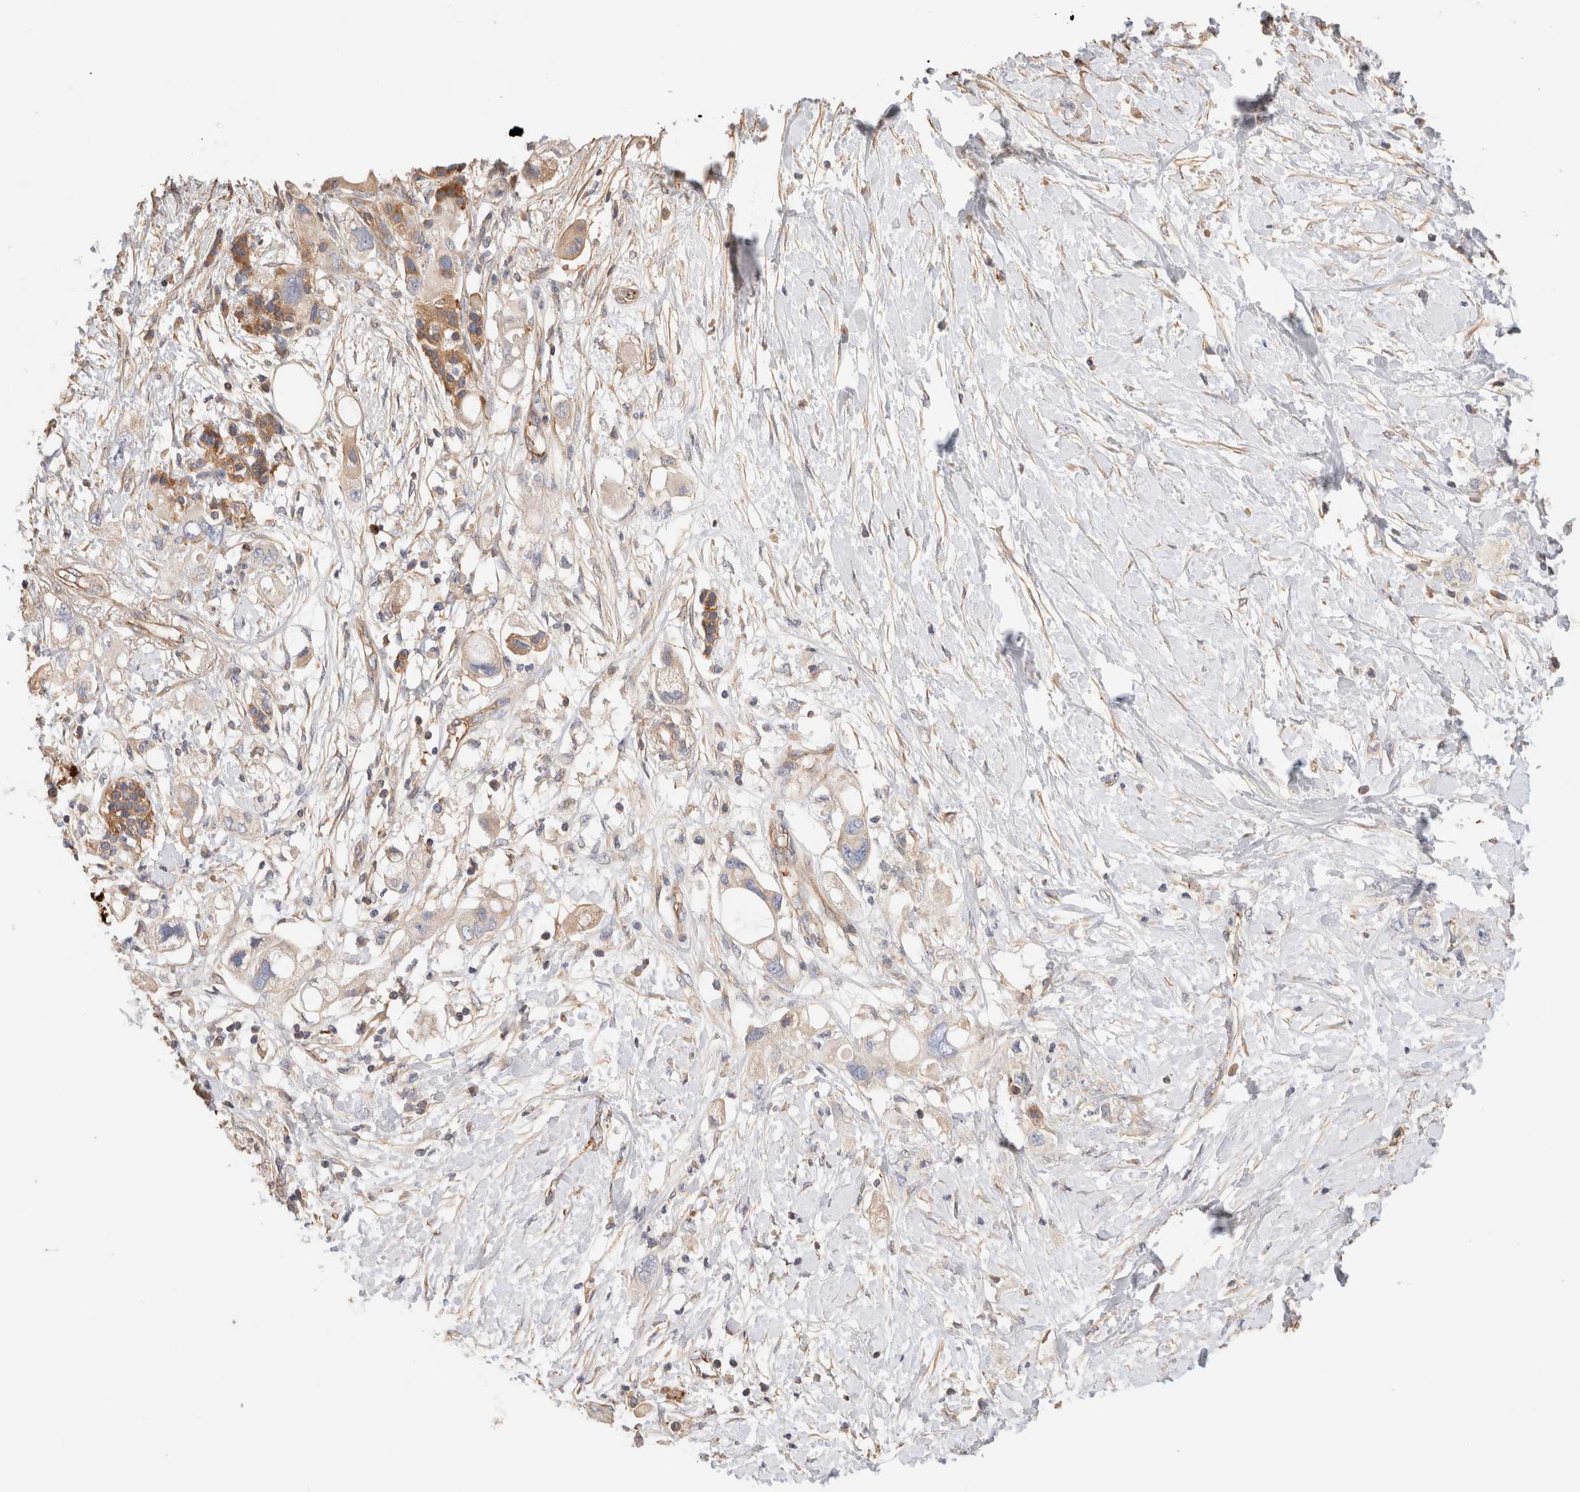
{"staining": {"intensity": "weak", "quantity": "<25%", "location": "cytoplasmic/membranous"}, "tissue": "pancreatic cancer", "cell_type": "Tumor cells", "image_type": "cancer", "snomed": [{"axis": "morphology", "description": "Adenocarcinoma, NOS"}, {"axis": "topography", "description": "Pancreas"}], "caption": "Immunohistochemistry histopathology image of human pancreatic cancer stained for a protein (brown), which displays no staining in tumor cells.", "gene": "PROS1", "patient": {"sex": "female", "age": 56}}